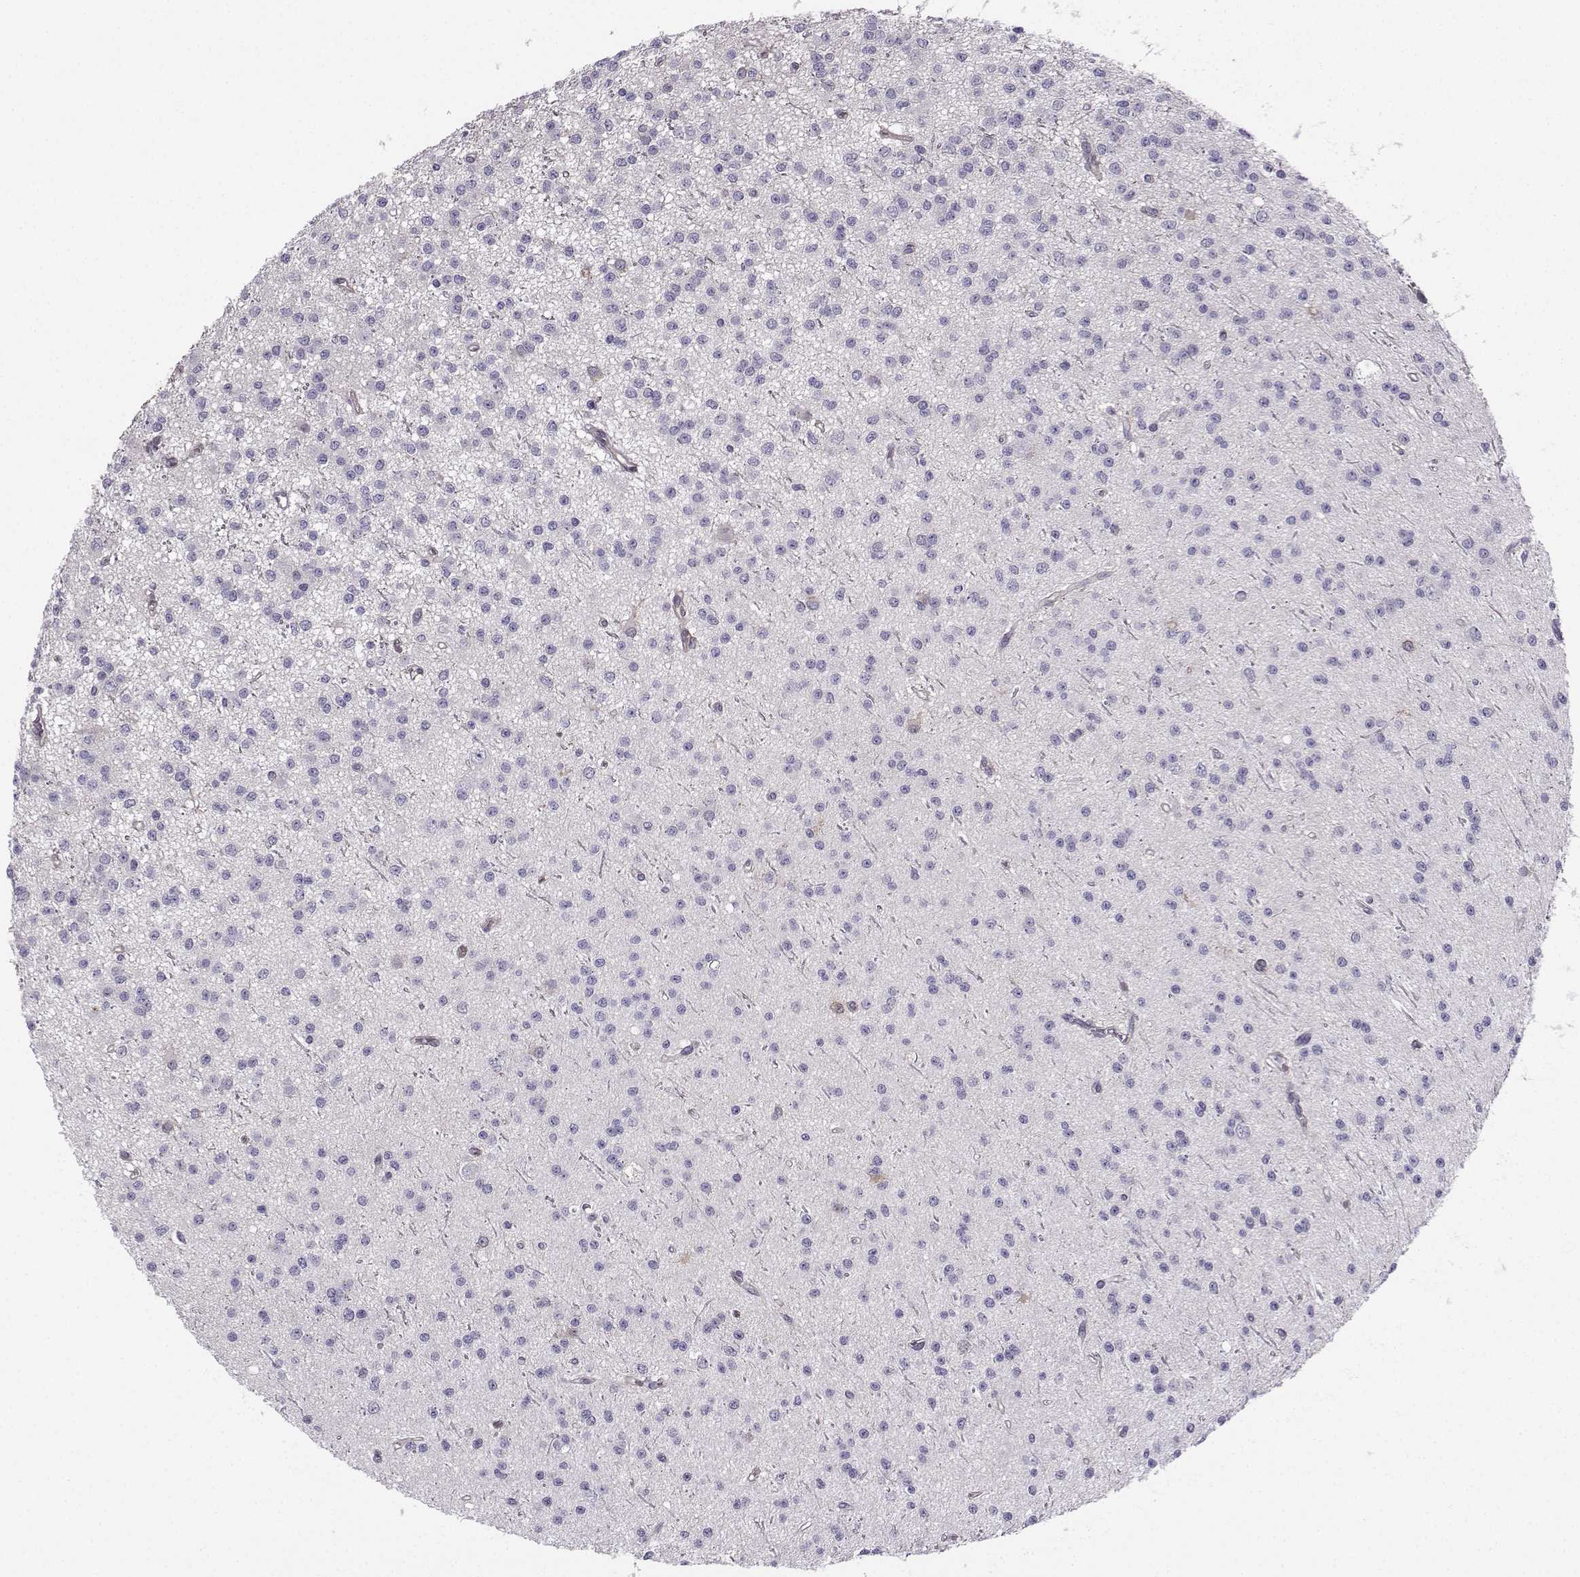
{"staining": {"intensity": "negative", "quantity": "none", "location": "none"}, "tissue": "glioma", "cell_type": "Tumor cells", "image_type": "cancer", "snomed": [{"axis": "morphology", "description": "Glioma, malignant, Low grade"}, {"axis": "topography", "description": "Brain"}], "caption": "Micrograph shows no significant protein staining in tumor cells of malignant glioma (low-grade).", "gene": "NQO1", "patient": {"sex": "male", "age": 27}}